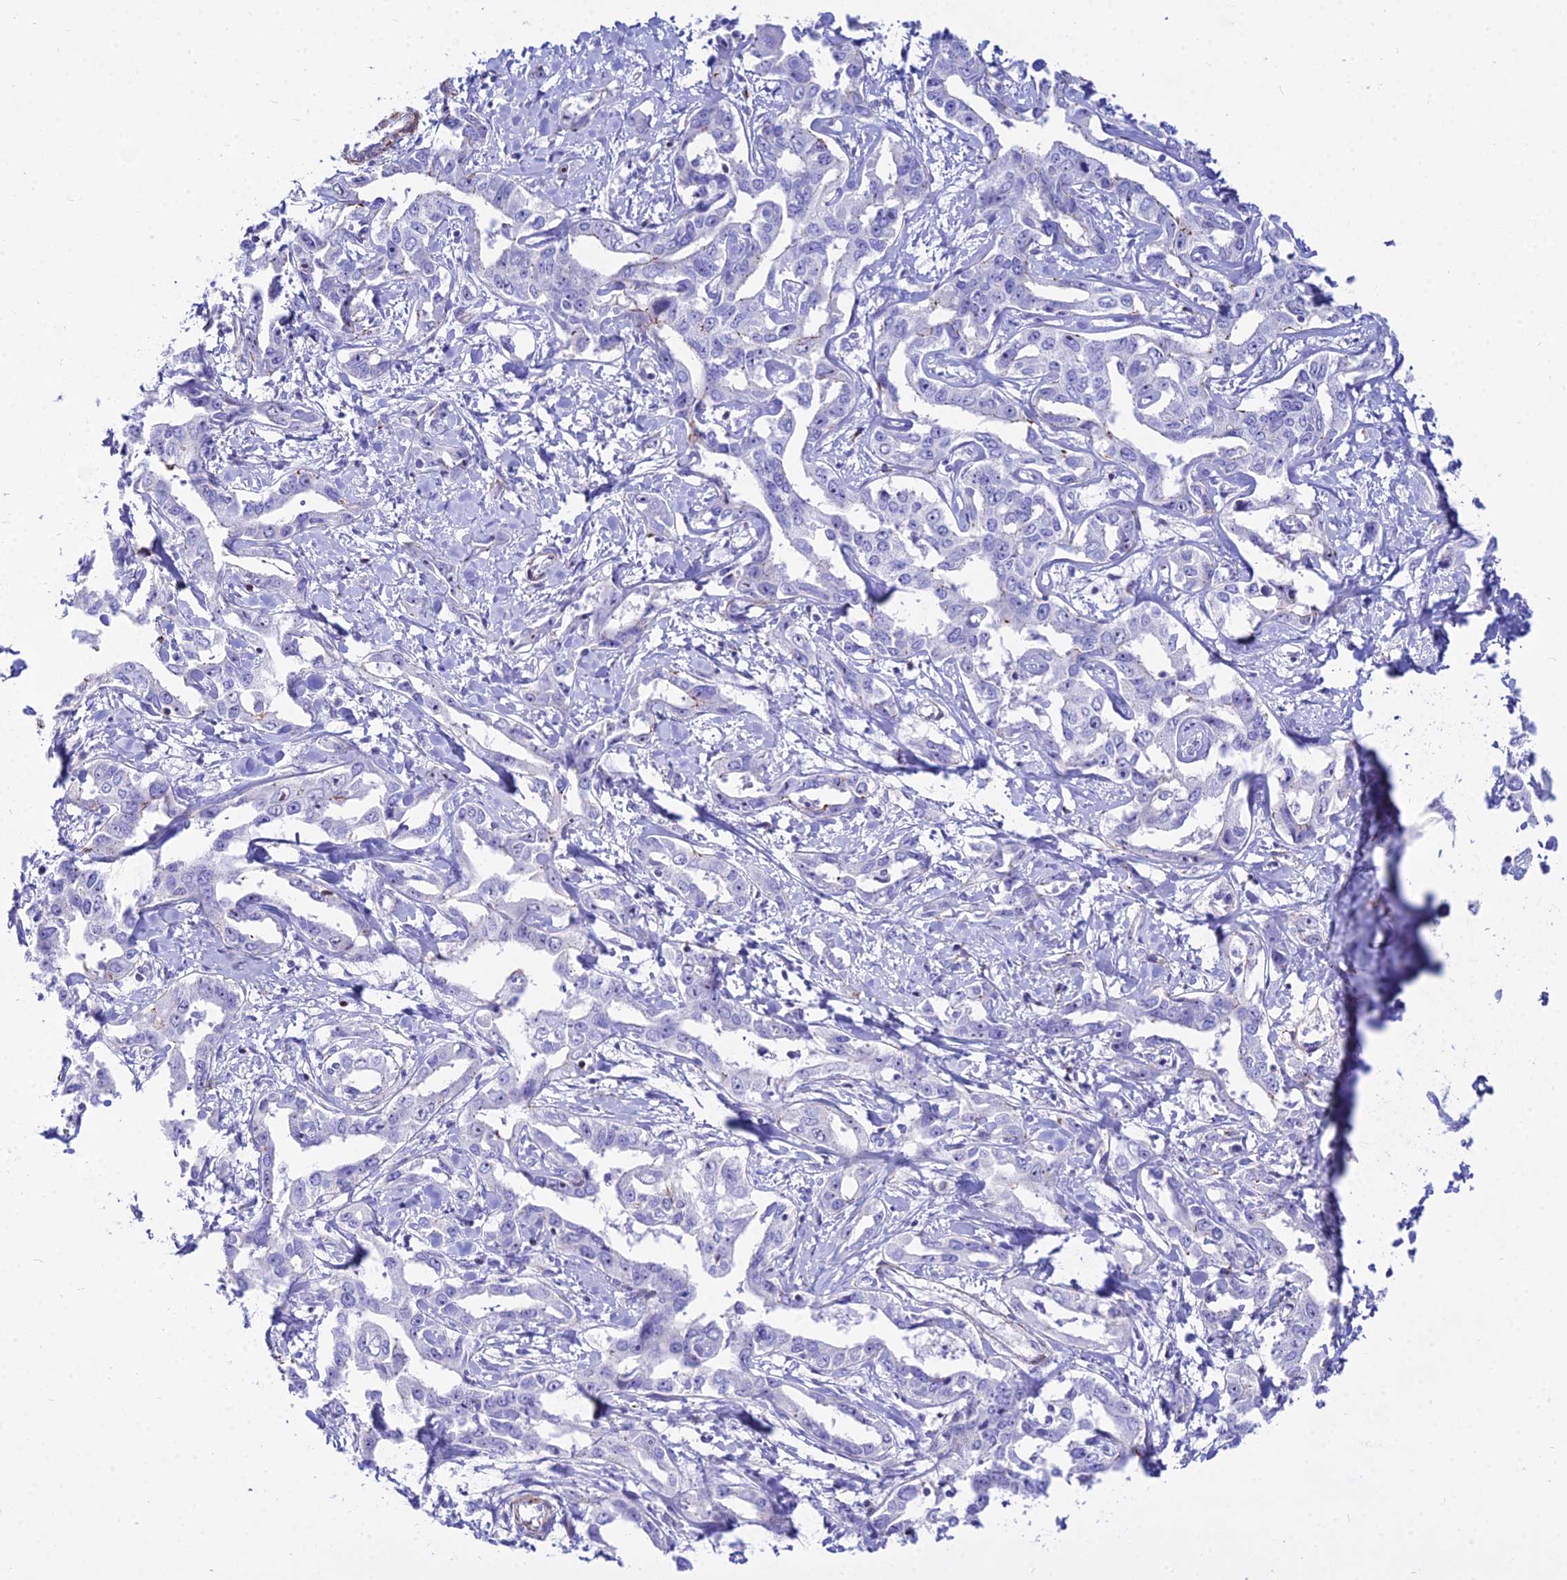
{"staining": {"intensity": "negative", "quantity": "none", "location": "none"}, "tissue": "liver cancer", "cell_type": "Tumor cells", "image_type": "cancer", "snomed": [{"axis": "morphology", "description": "Cholangiocarcinoma"}, {"axis": "topography", "description": "Liver"}], "caption": "There is no significant expression in tumor cells of liver cancer (cholangiocarcinoma). (Immunohistochemistry, brightfield microscopy, high magnification).", "gene": "DLX1", "patient": {"sex": "male", "age": 59}}